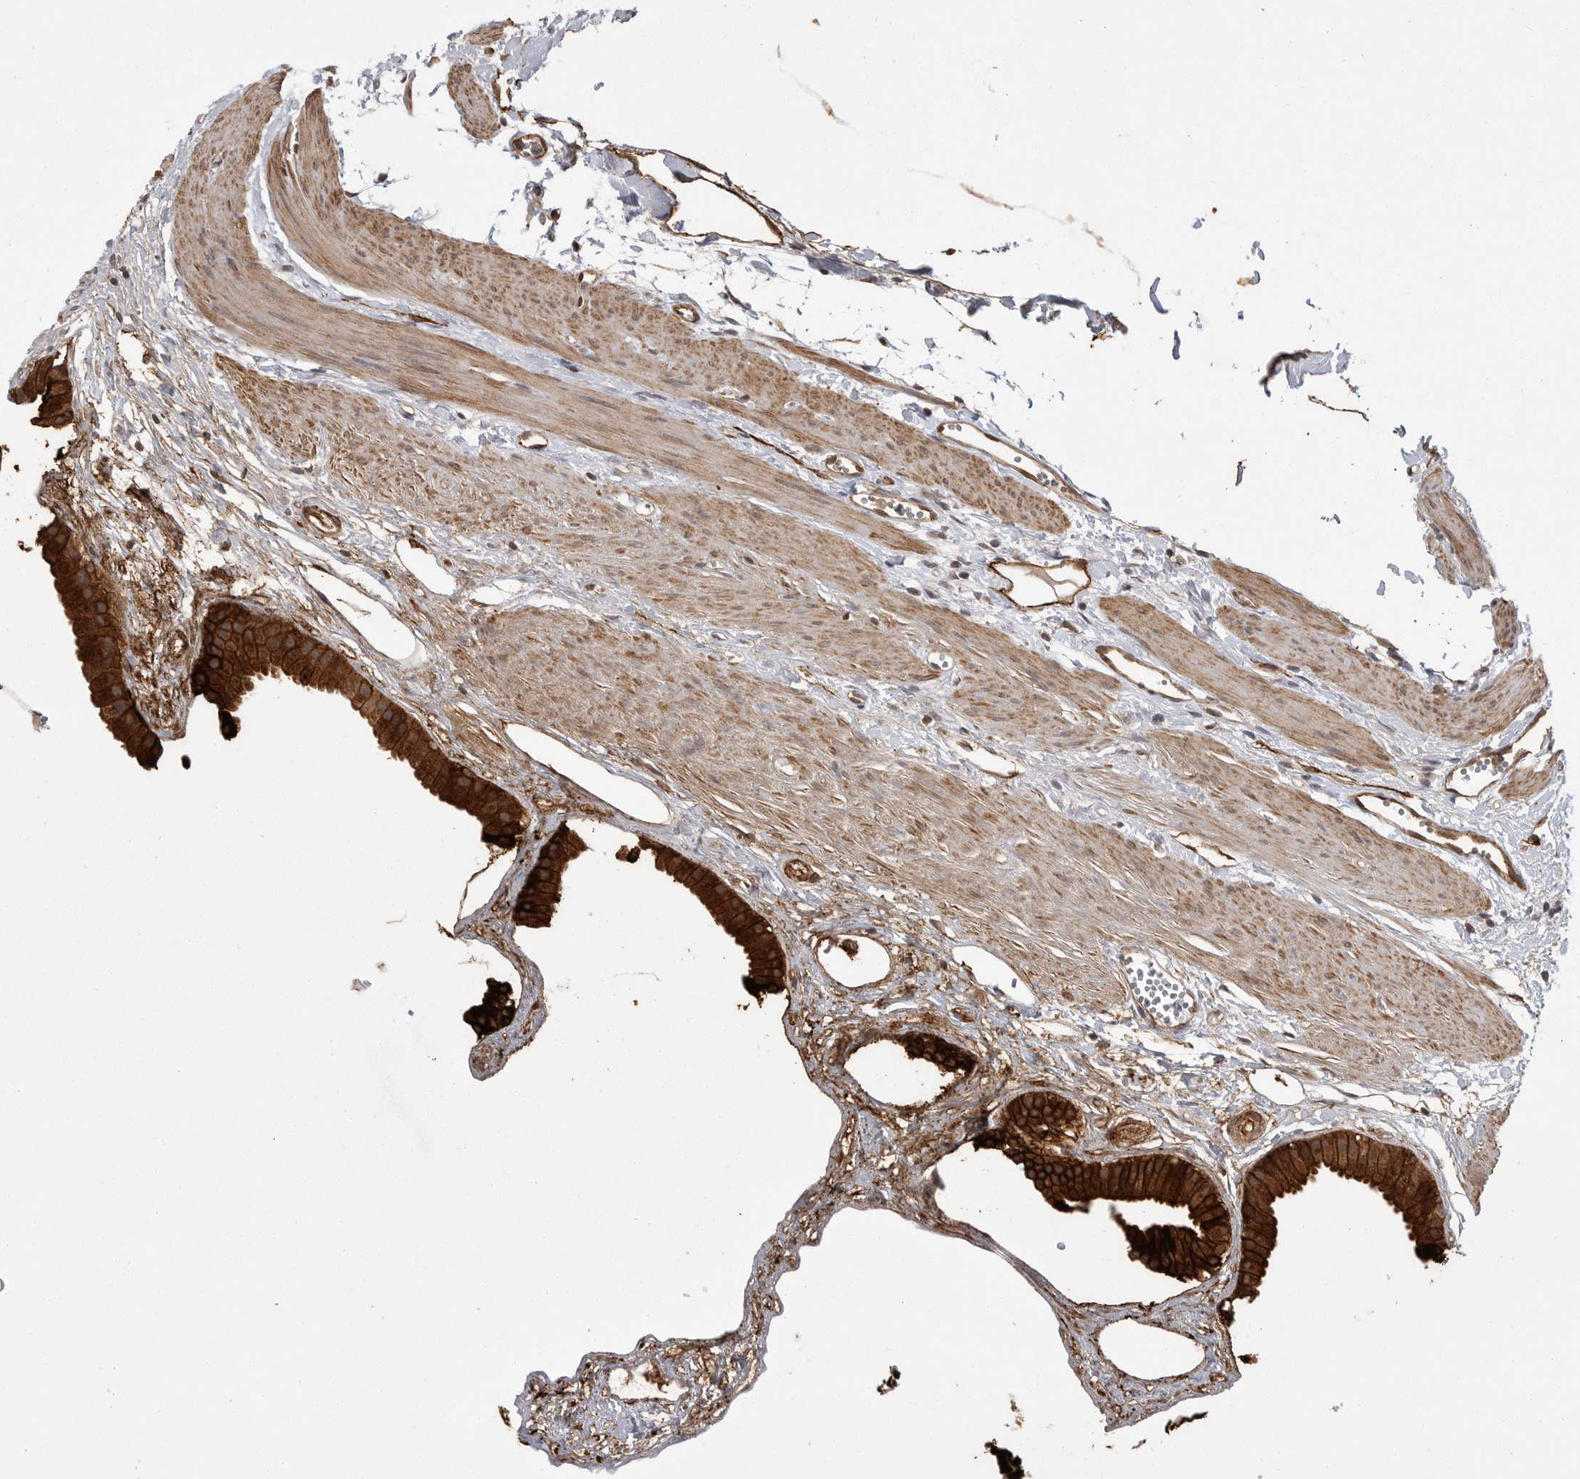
{"staining": {"intensity": "strong", "quantity": ">75%", "location": "cytoplasmic/membranous"}, "tissue": "gallbladder", "cell_type": "Glandular cells", "image_type": "normal", "snomed": [{"axis": "morphology", "description": "Normal tissue, NOS"}, {"axis": "topography", "description": "Gallbladder"}], "caption": "A brown stain highlights strong cytoplasmic/membranous positivity of a protein in glandular cells of unremarkable human gallbladder.", "gene": "NECTIN1", "patient": {"sex": "female", "age": 64}}